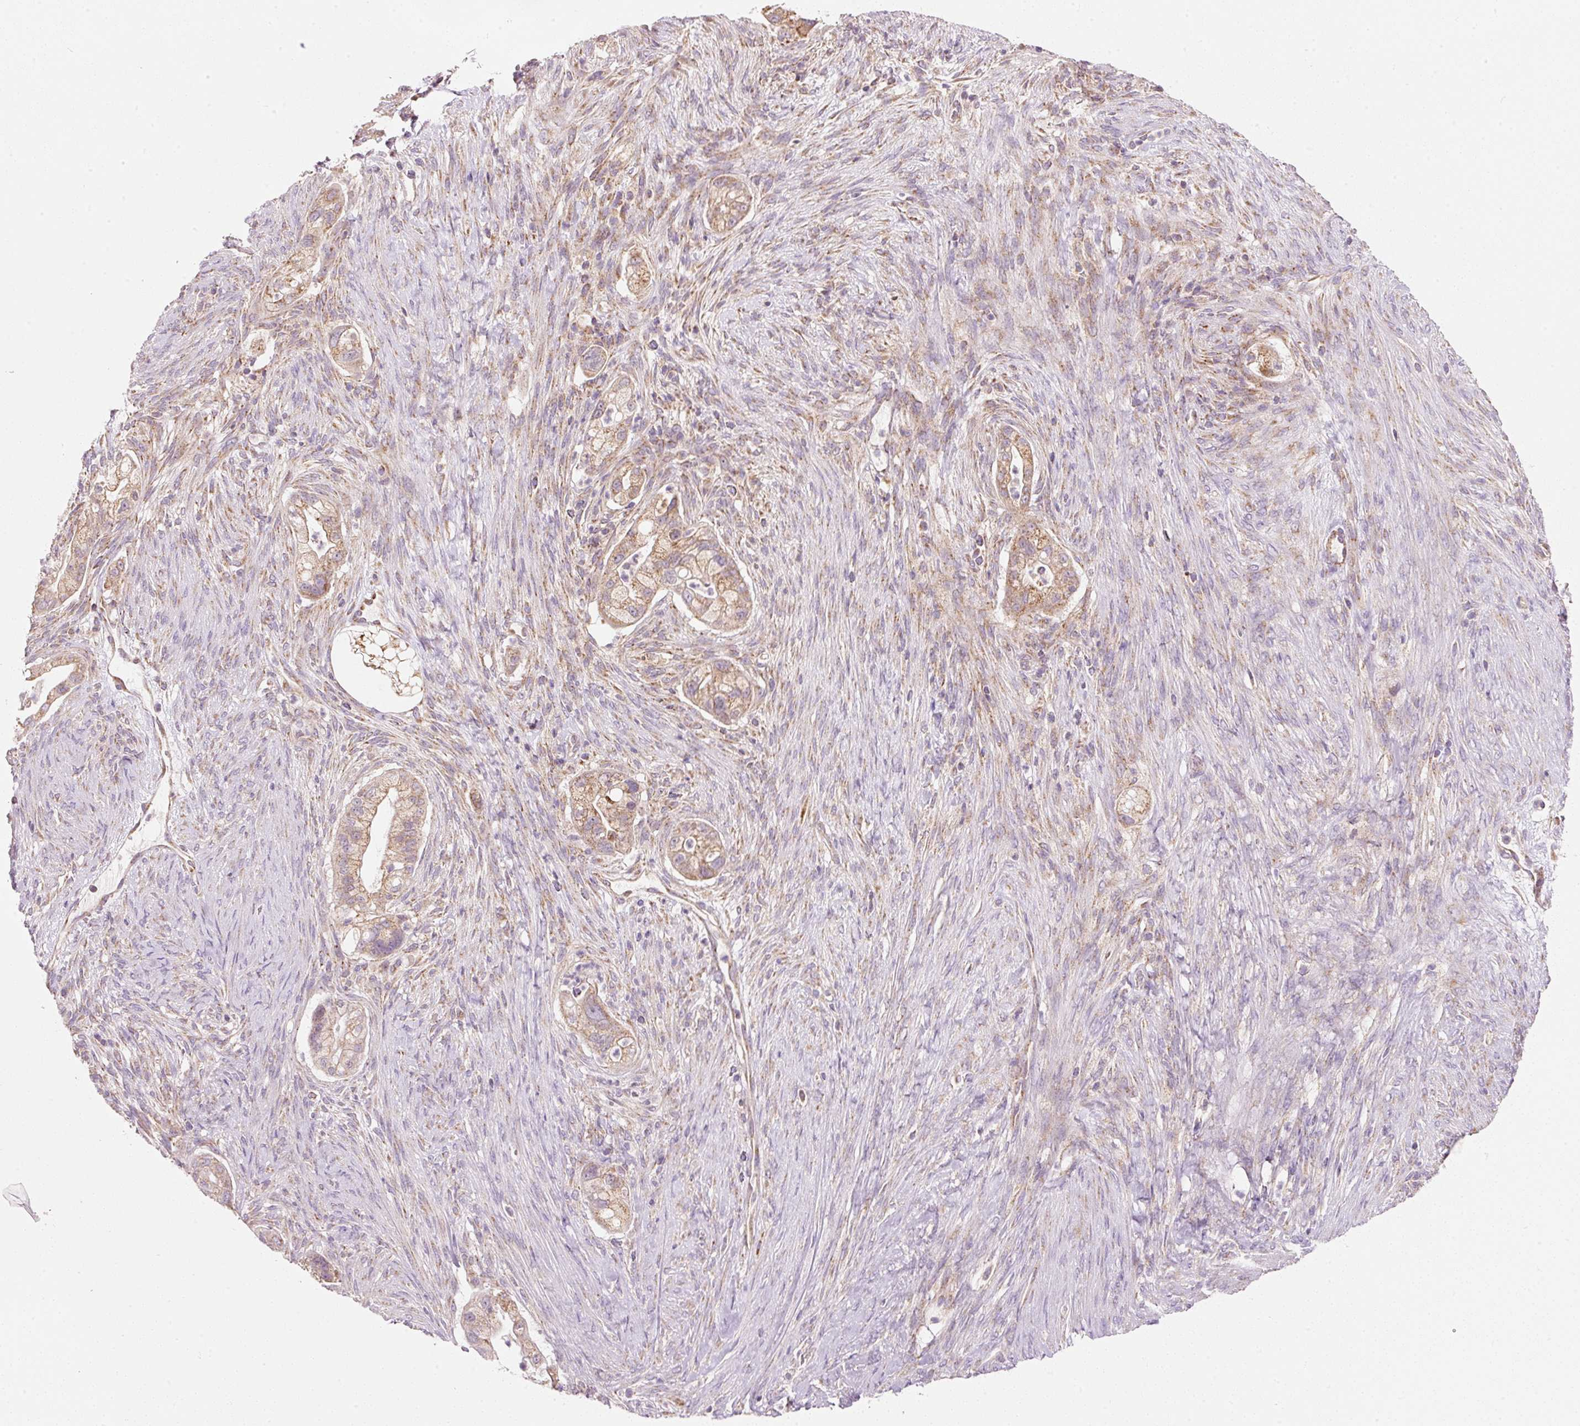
{"staining": {"intensity": "moderate", "quantity": ">75%", "location": "cytoplasmic/membranous"}, "tissue": "pancreatic cancer", "cell_type": "Tumor cells", "image_type": "cancer", "snomed": [{"axis": "morphology", "description": "Adenocarcinoma, NOS"}, {"axis": "topography", "description": "Pancreas"}], "caption": "Immunohistochemical staining of pancreatic adenocarcinoma displays moderate cytoplasmic/membranous protein expression in about >75% of tumor cells.", "gene": "FAM78B", "patient": {"sex": "male", "age": 44}}